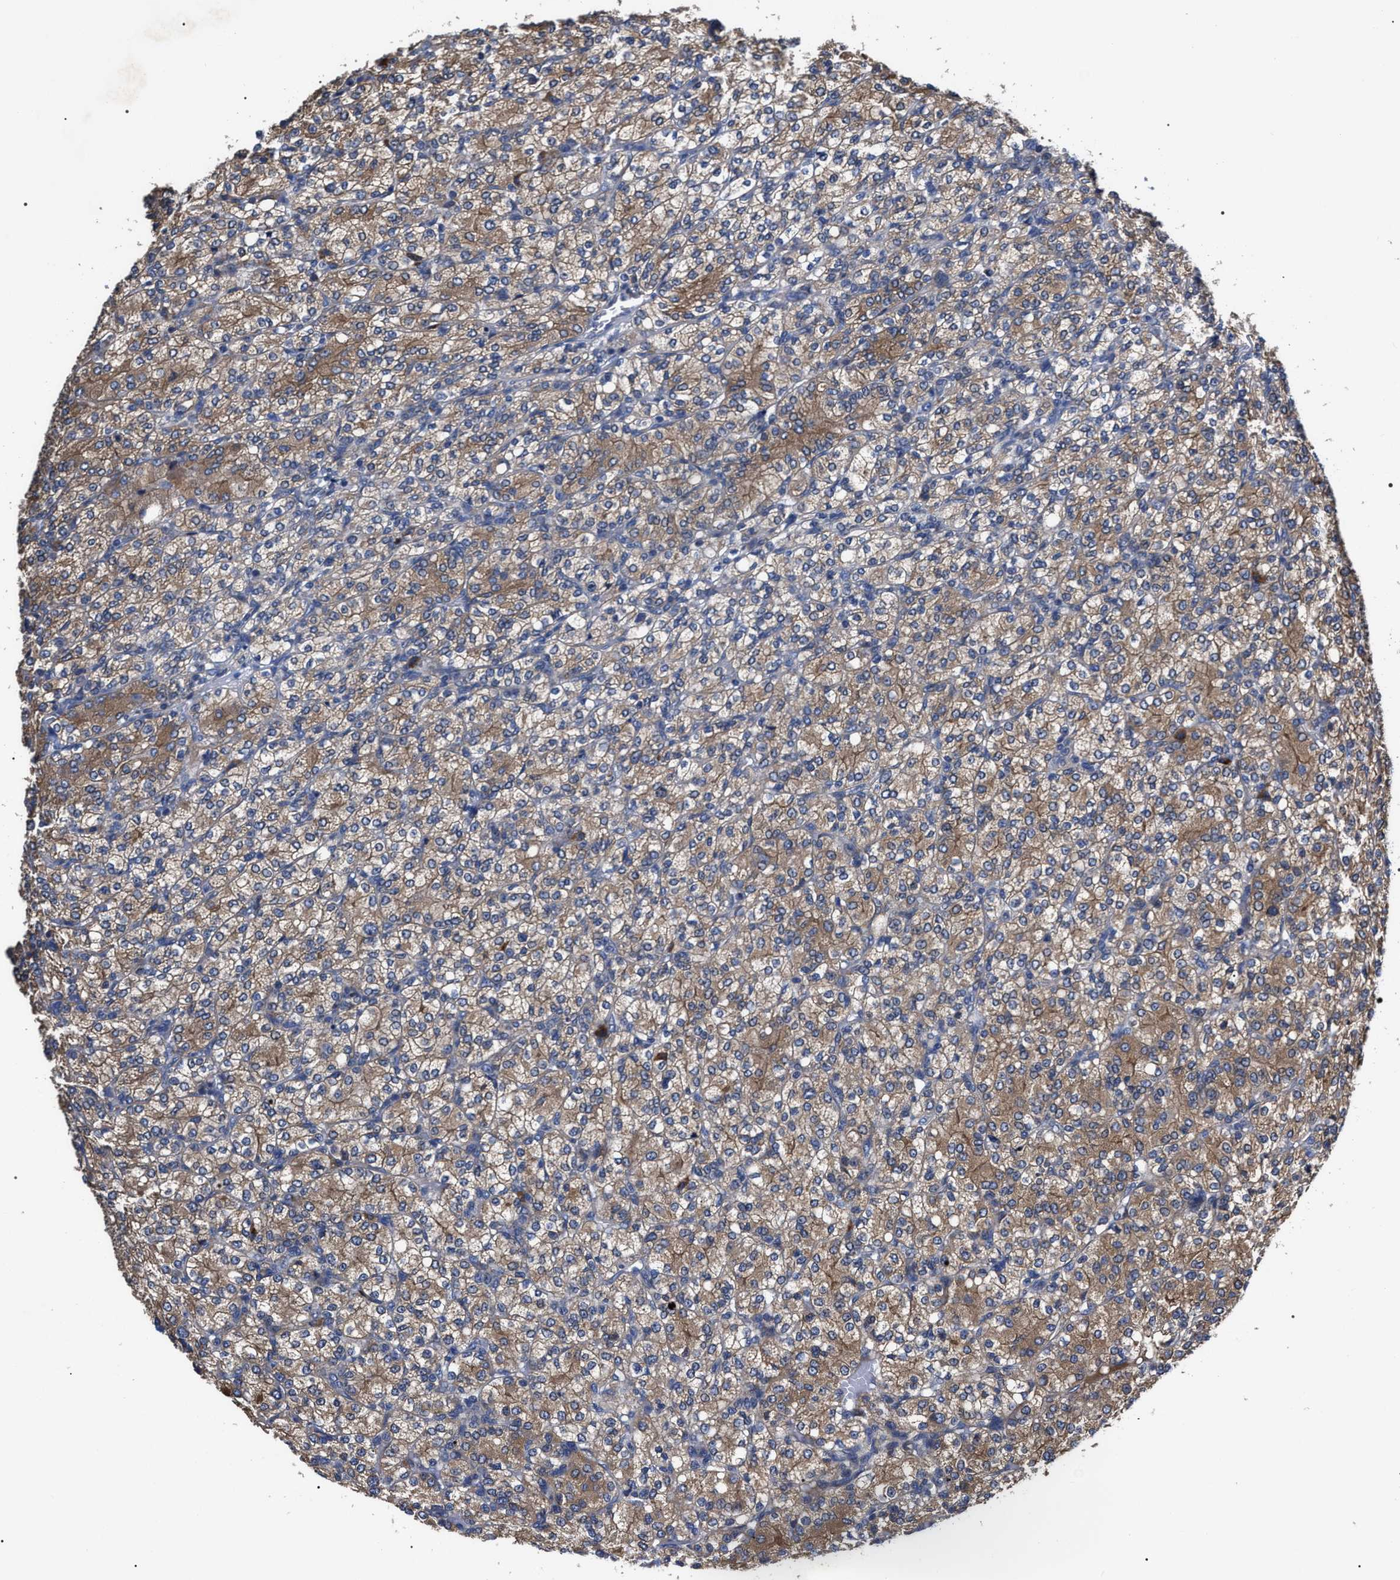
{"staining": {"intensity": "moderate", "quantity": ">75%", "location": "cytoplasmic/membranous"}, "tissue": "renal cancer", "cell_type": "Tumor cells", "image_type": "cancer", "snomed": [{"axis": "morphology", "description": "Adenocarcinoma, NOS"}, {"axis": "topography", "description": "Kidney"}], "caption": "Tumor cells demonstrate moderate cytoplasmic/membranous expression in approximately >75% of cells in adenocarcinoma (renal). The staining was performed using DAB (3,3'-diaminobenzidine), with brown indicating positive protein expression. Nuclei are stained blue with hematoxylin.", "gene": "MACC1", "patient": {"sex": "male", "age": 77}}